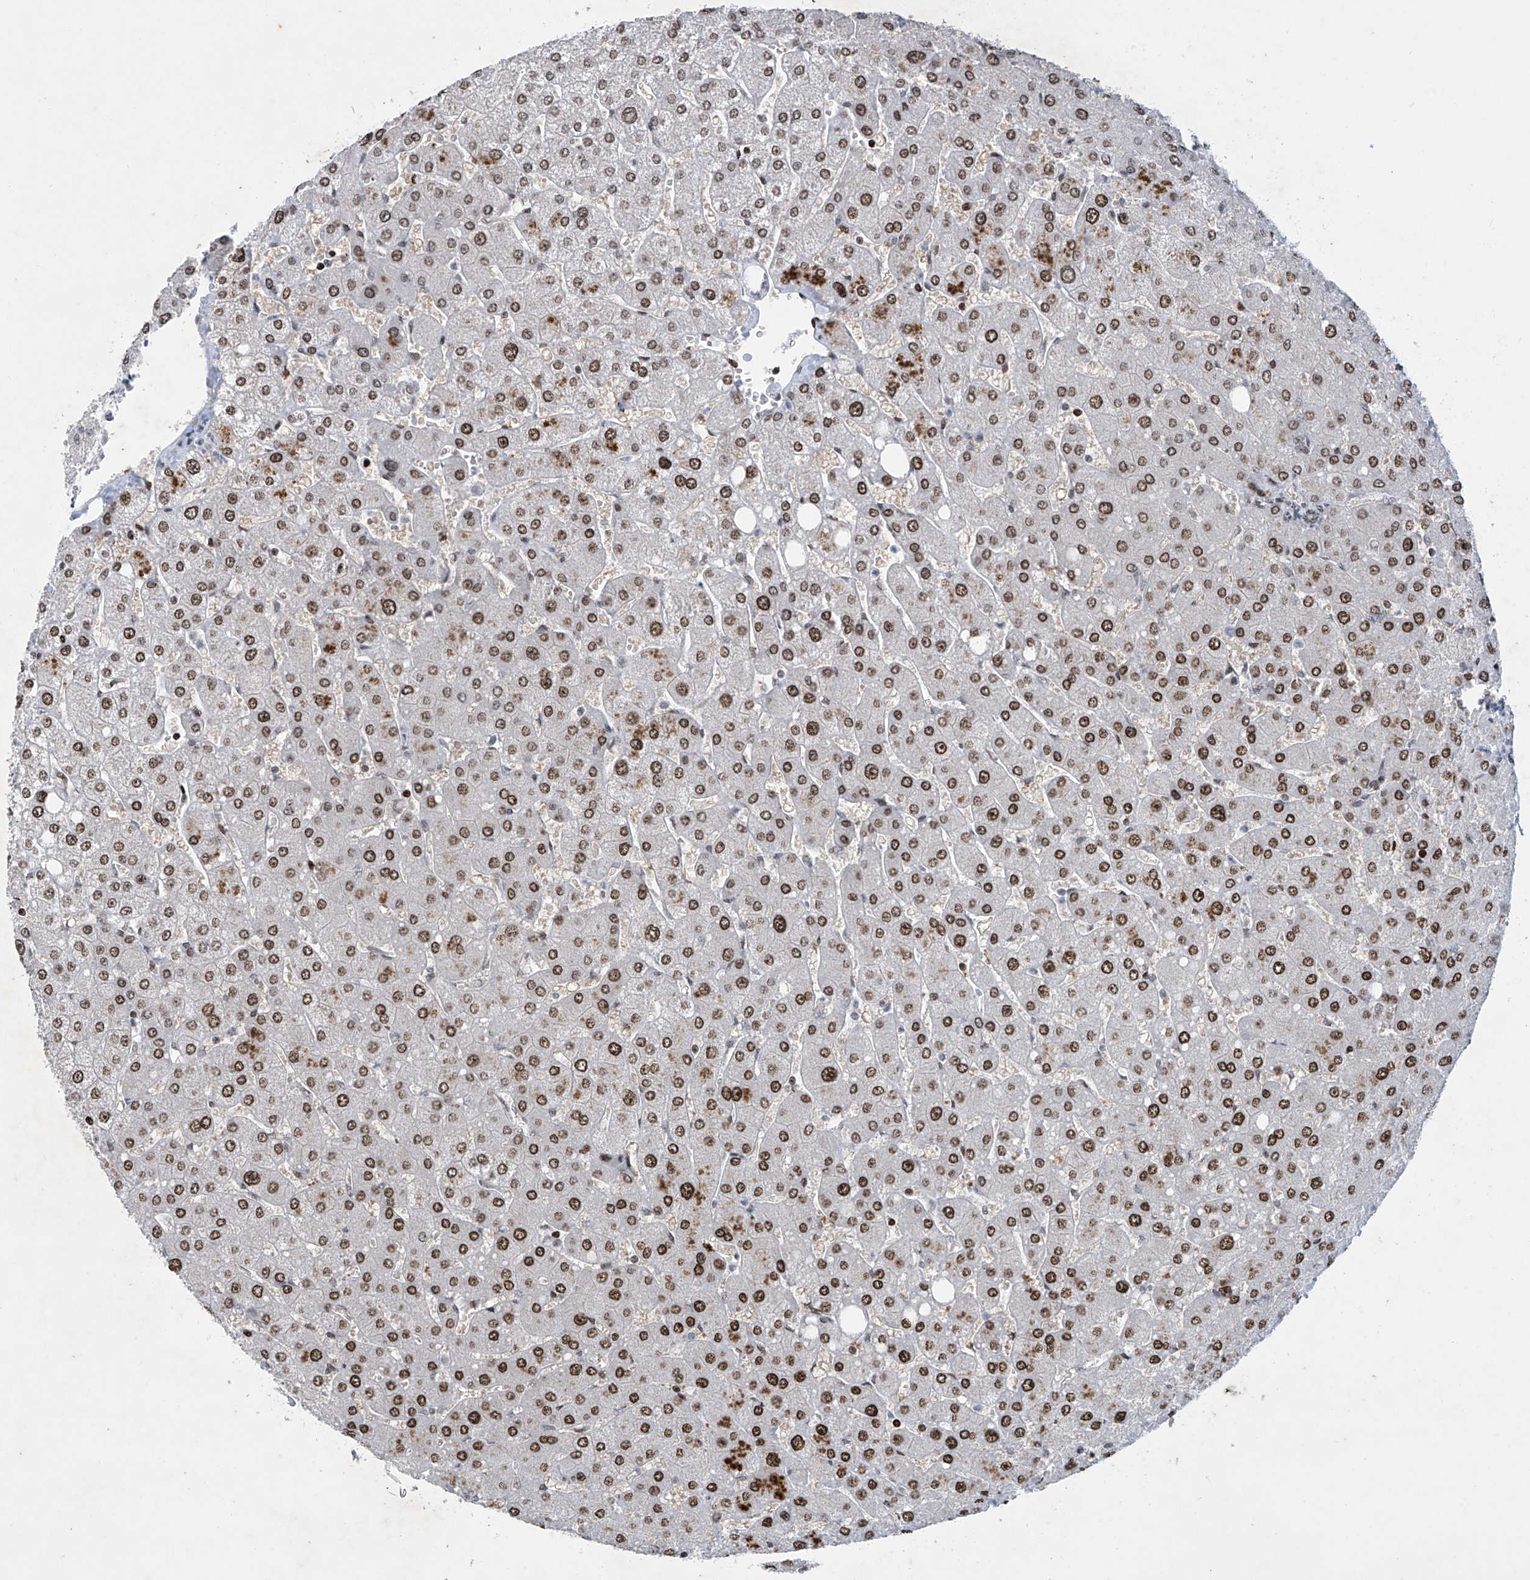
{"staining": {"intensity": "weak", "quantity": "<25%", "location": "nuclear"}, "tissue": "liver", "cell_type": "Cholangiocytes", "image_type": "normal", "snomed": [{"axis": "morphology", "description": "Normal tissue, NOS"}, {"axis": "topography", "description": "Liver"}], "caption": "Immunohistochemistry of normal human liver demonstrates no positivity in cholangiocytes.", "gene": "RFX7", "patient": {"sex": "male", "age": 55}}